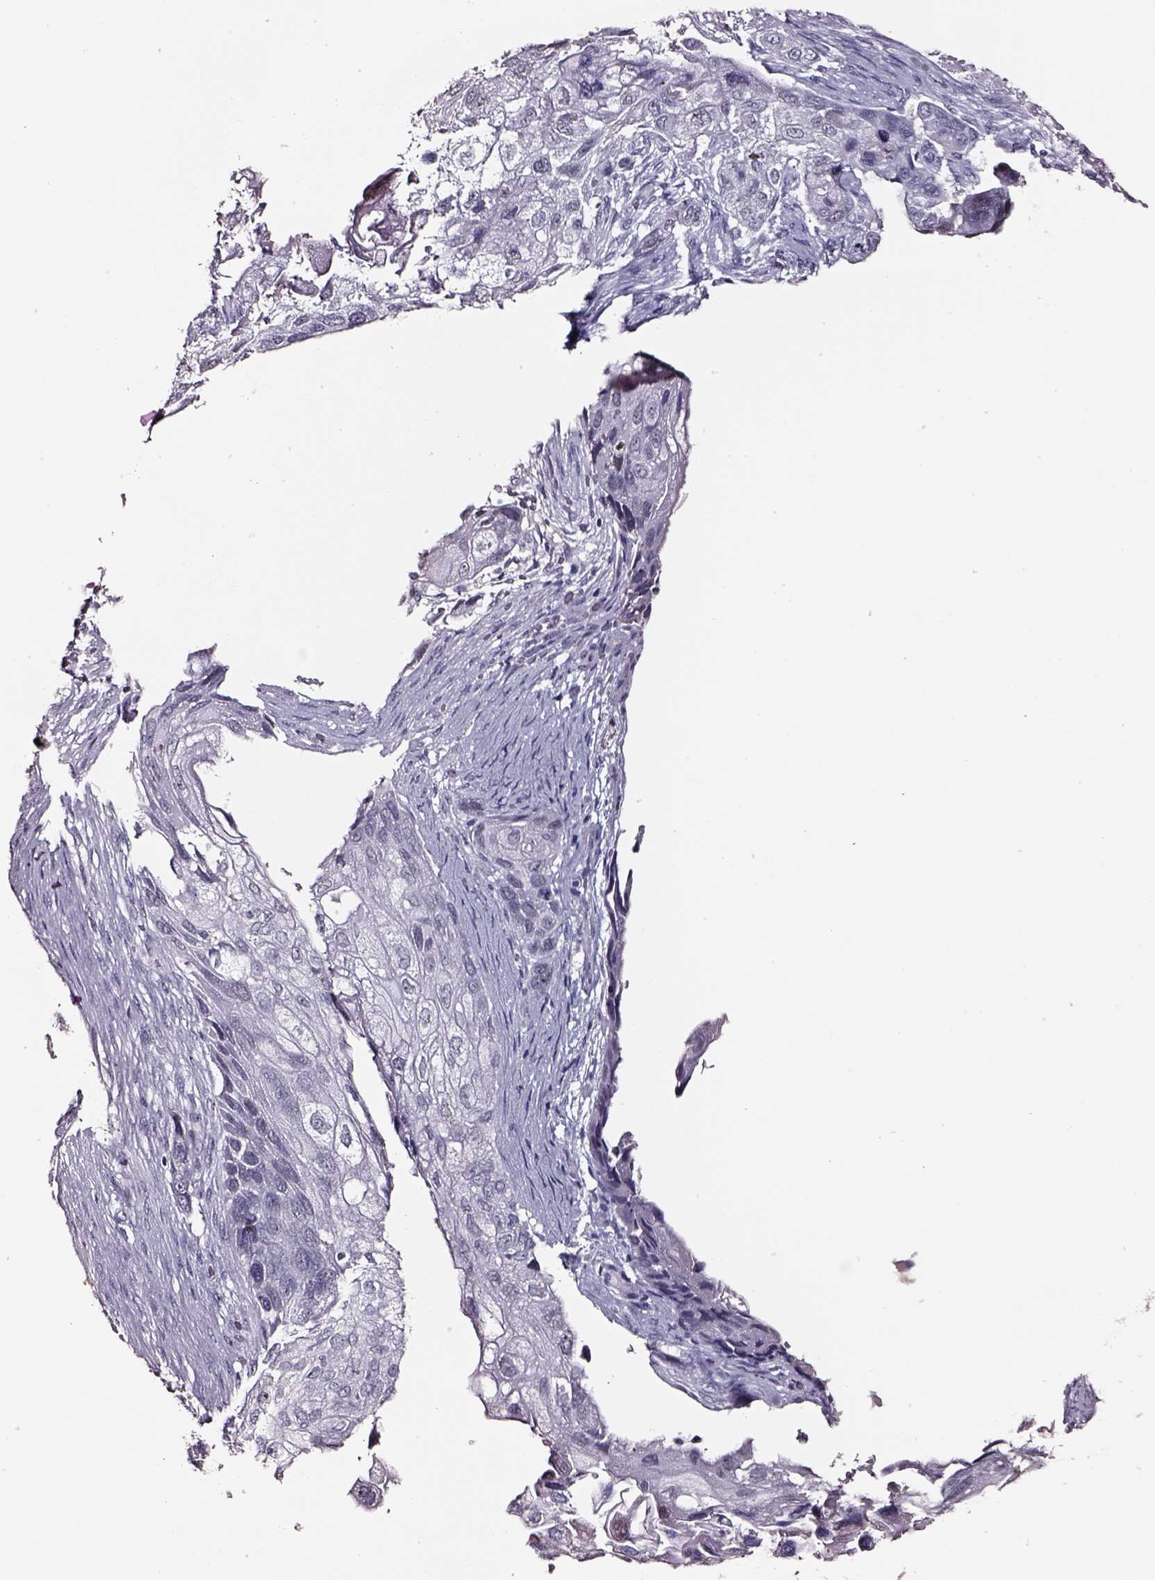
{"staining": {"intensity": "negative", "quantity": "none", "location": "none"}, "tissue": "lung cancer", "cell_type": "Tumor cells", "image_type": "cancer", "snomed": [{"axis": "morphology", "description": "Squamous cell carcinoma, NOS"}, {"axis": "topography", "description": "Lung"}], "caption": "Immunohistochemistry (IHC) photomicrograph of neoplastic tissue: human lung squamous cell carcinoma stained with DAB (3,3'-diaminobenzidine) demonstrates no significant protein expression in tumor cells. (Stains: DAB (3,3'-diaminobenzidine) IHC with hematoxylin counter stain, Microscopy: brightfield microscopy at high magnification).", "gene": "SMIM17", "patient": {"sex": "male", "age": 69}}